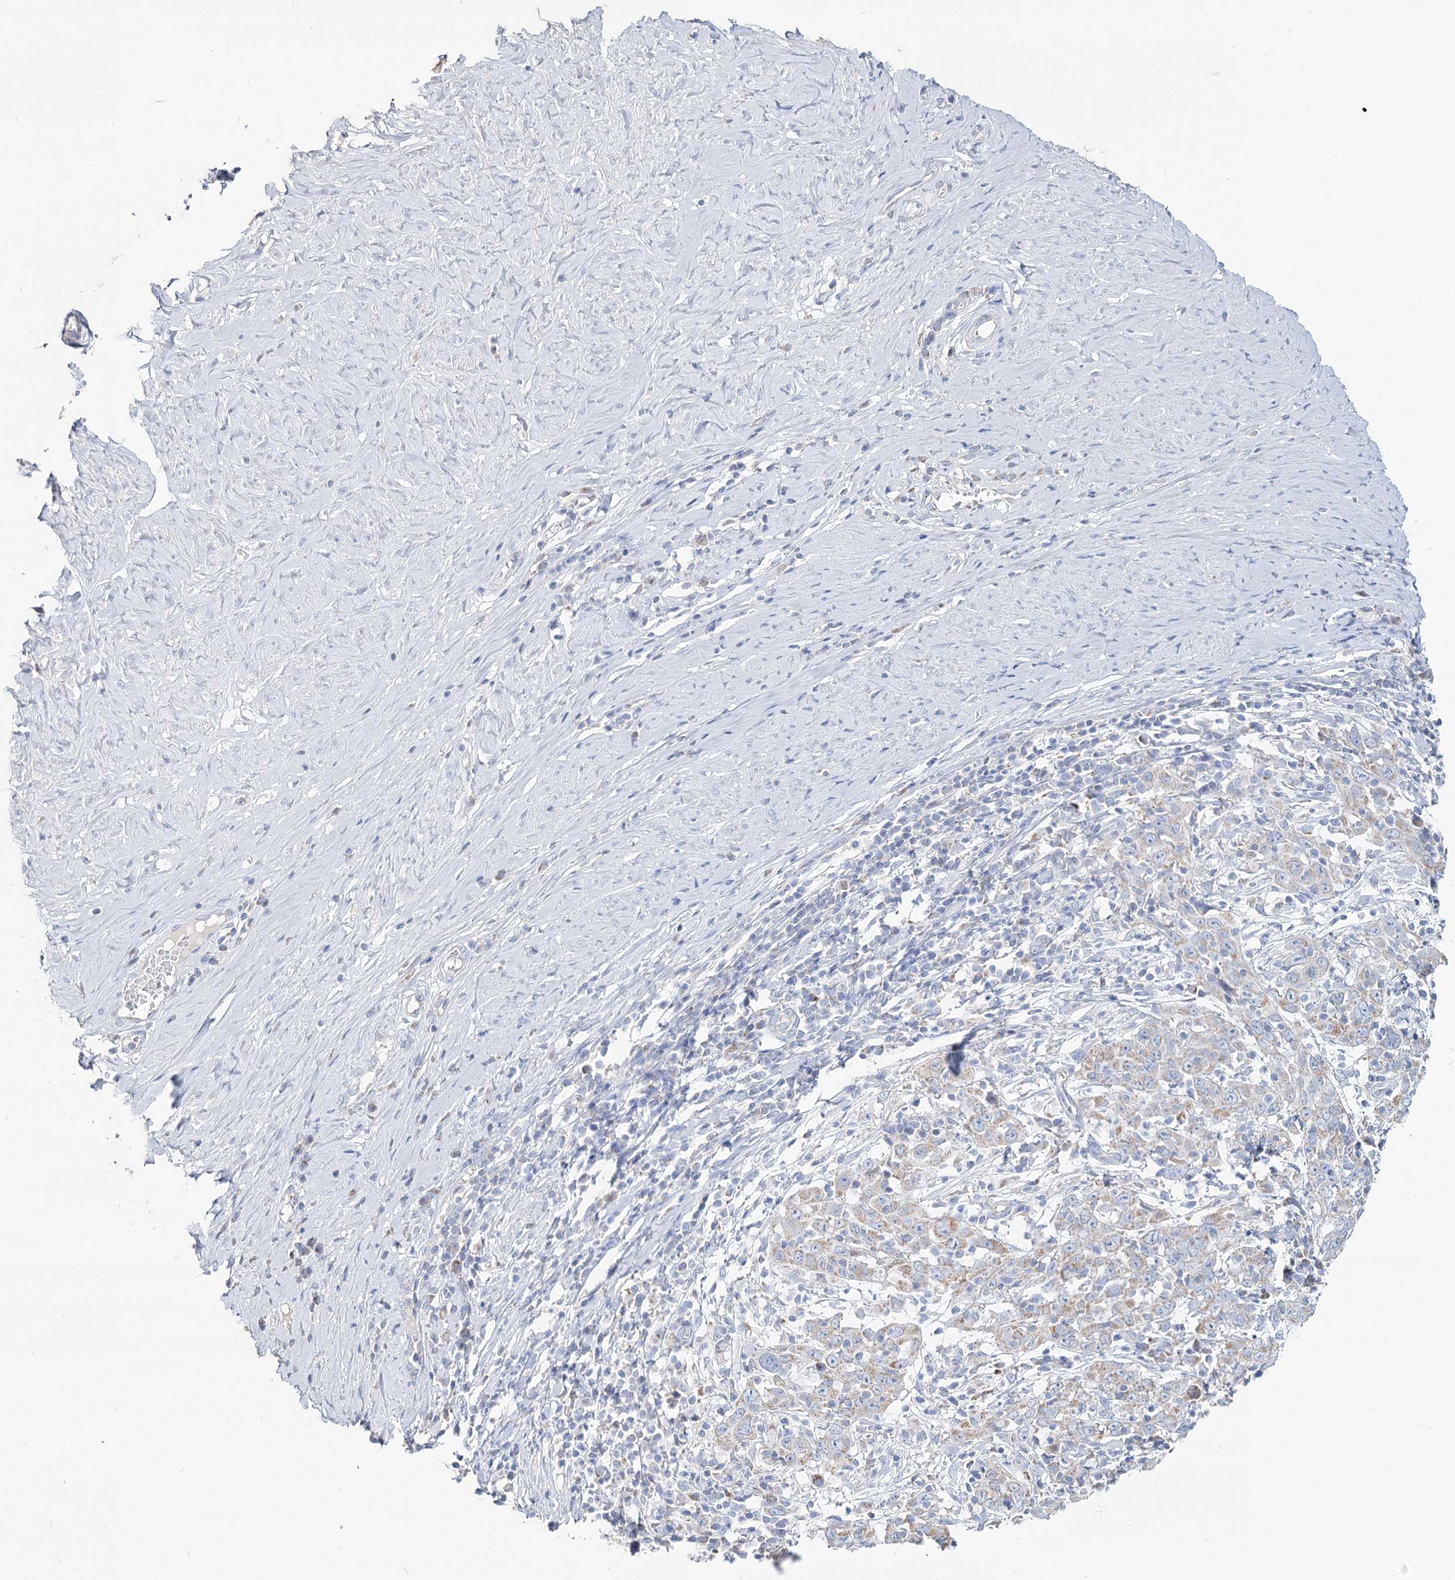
{"staining": {"intensity": "weak", "quantity": "<25%", "location": "cytoplasmic/membranous"}, "tissue": "cervical cancer", "cell_type": "Tumor cells", "image_type": "cancer", "snomed": [{"axis": "morphology", "description": "Squamous cell carcinoma, NOS"}, {"axis": "topography", "description": "Cervix"}], "caption": "Photomicrograph shows no significant protein positivity in tumor cells of squamous cell carcinoma (cervical). Brightfield microscopy of immunohistochemistry (IHC) stained with DAB (brown) and hematoxylin (blue), captured at high magnification.", "gene": "MCCC2", "patient": {"sex": "female", "age": 46}}